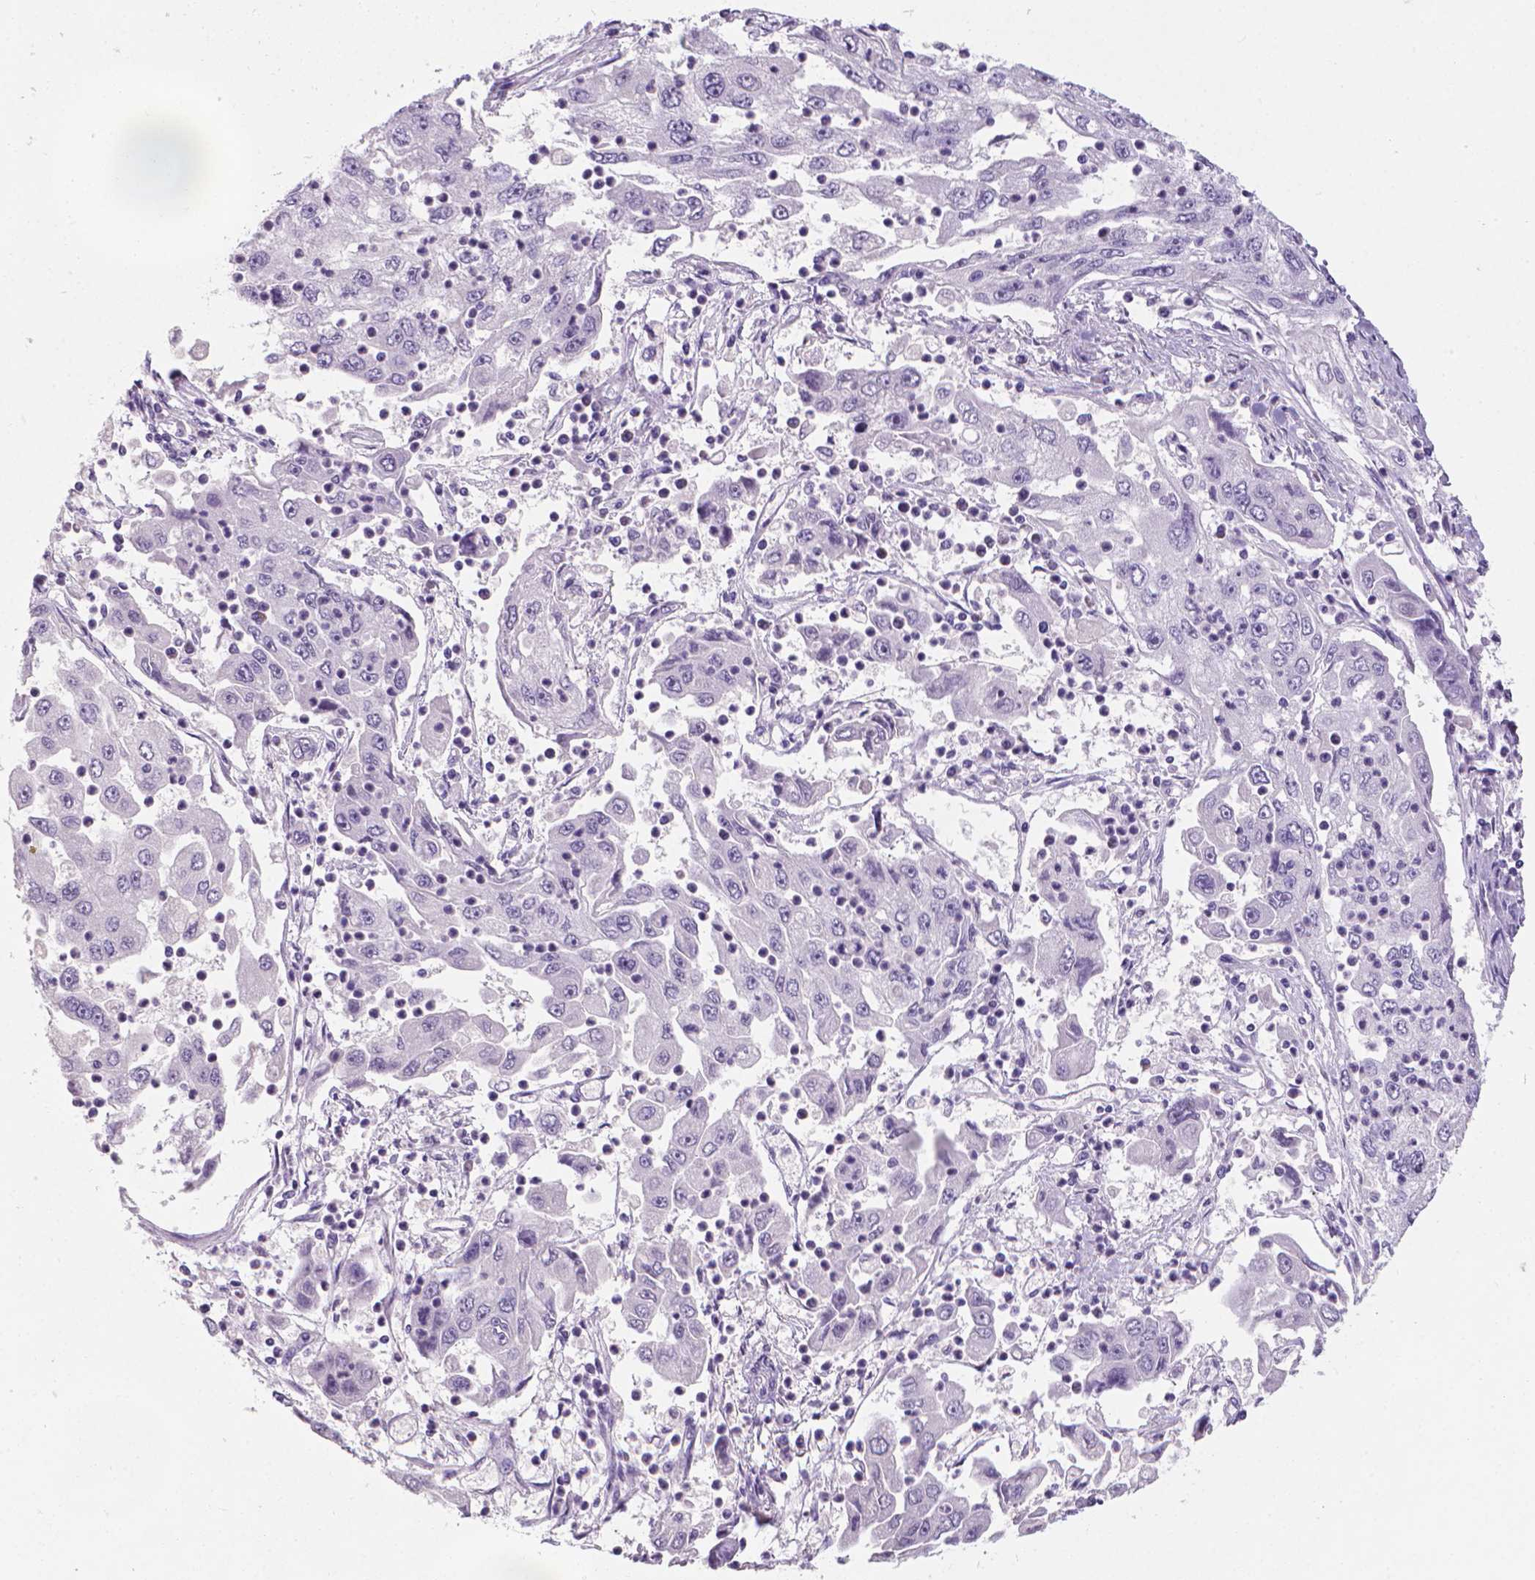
{"staining": {"intensity": "negative", "quantity": "none", "location": "none"}, "tissue": "cervical cancer", "cell_type": "Tumor cells", "image_type": "cancer", "snomed": [{"axis": "morphology", "description": "Squamous cell carcinoma, NOS"}, {"axis": "topography", "description": "Cervix"}], "caption": "High power microscopy histopathology image of an immunohistochemistry photomicrograph of cervical cancer, revealing no significant expression in tumor cells. (Brightfield microscopy of DAB (3,3'-diaminobenzidine) IHC at high magnification).", "gene": "XPNPEP2", "patient": {"sex": "female", "age": 36}}